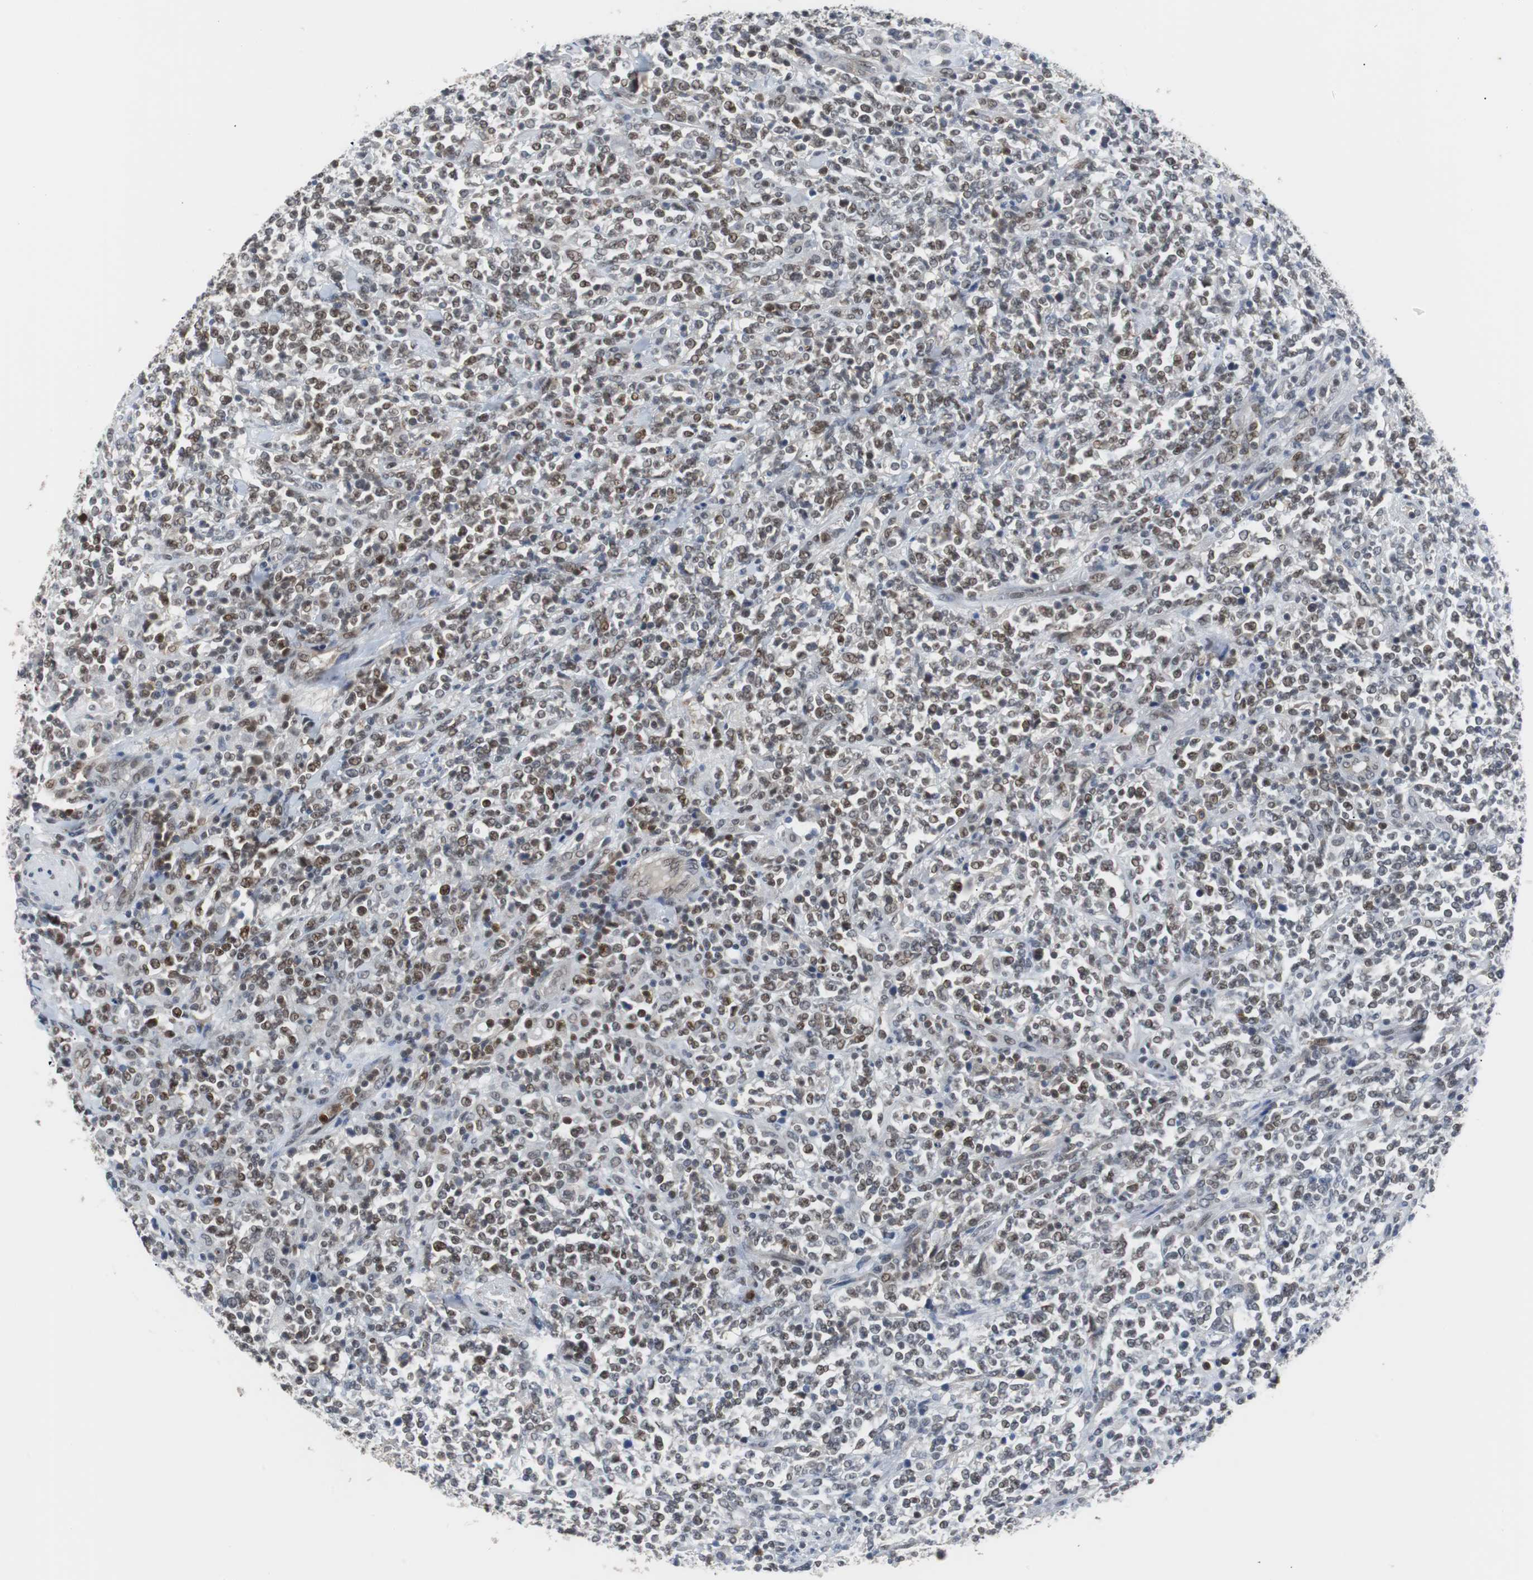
{"staining": {"intensity": "moderate", "quantity": "25%-75%", "location": "nuclear"}, "tissue": "lymphoma", "cell_type": "Tumor cells", "image_type": "cancer", "snomed": [{"axis": "morphology", "description": "Malignant lymphoma, non-Hodgkin's type, High grade"}, {"axis": "topography", "description": "Soft tissue"}], "caption": "A brown stain shows moderate nuclear expression of a protein in human lymphoma tumor cells.", "gene": "SIRT1", "patient": {"sex": "male", "age": 18}}